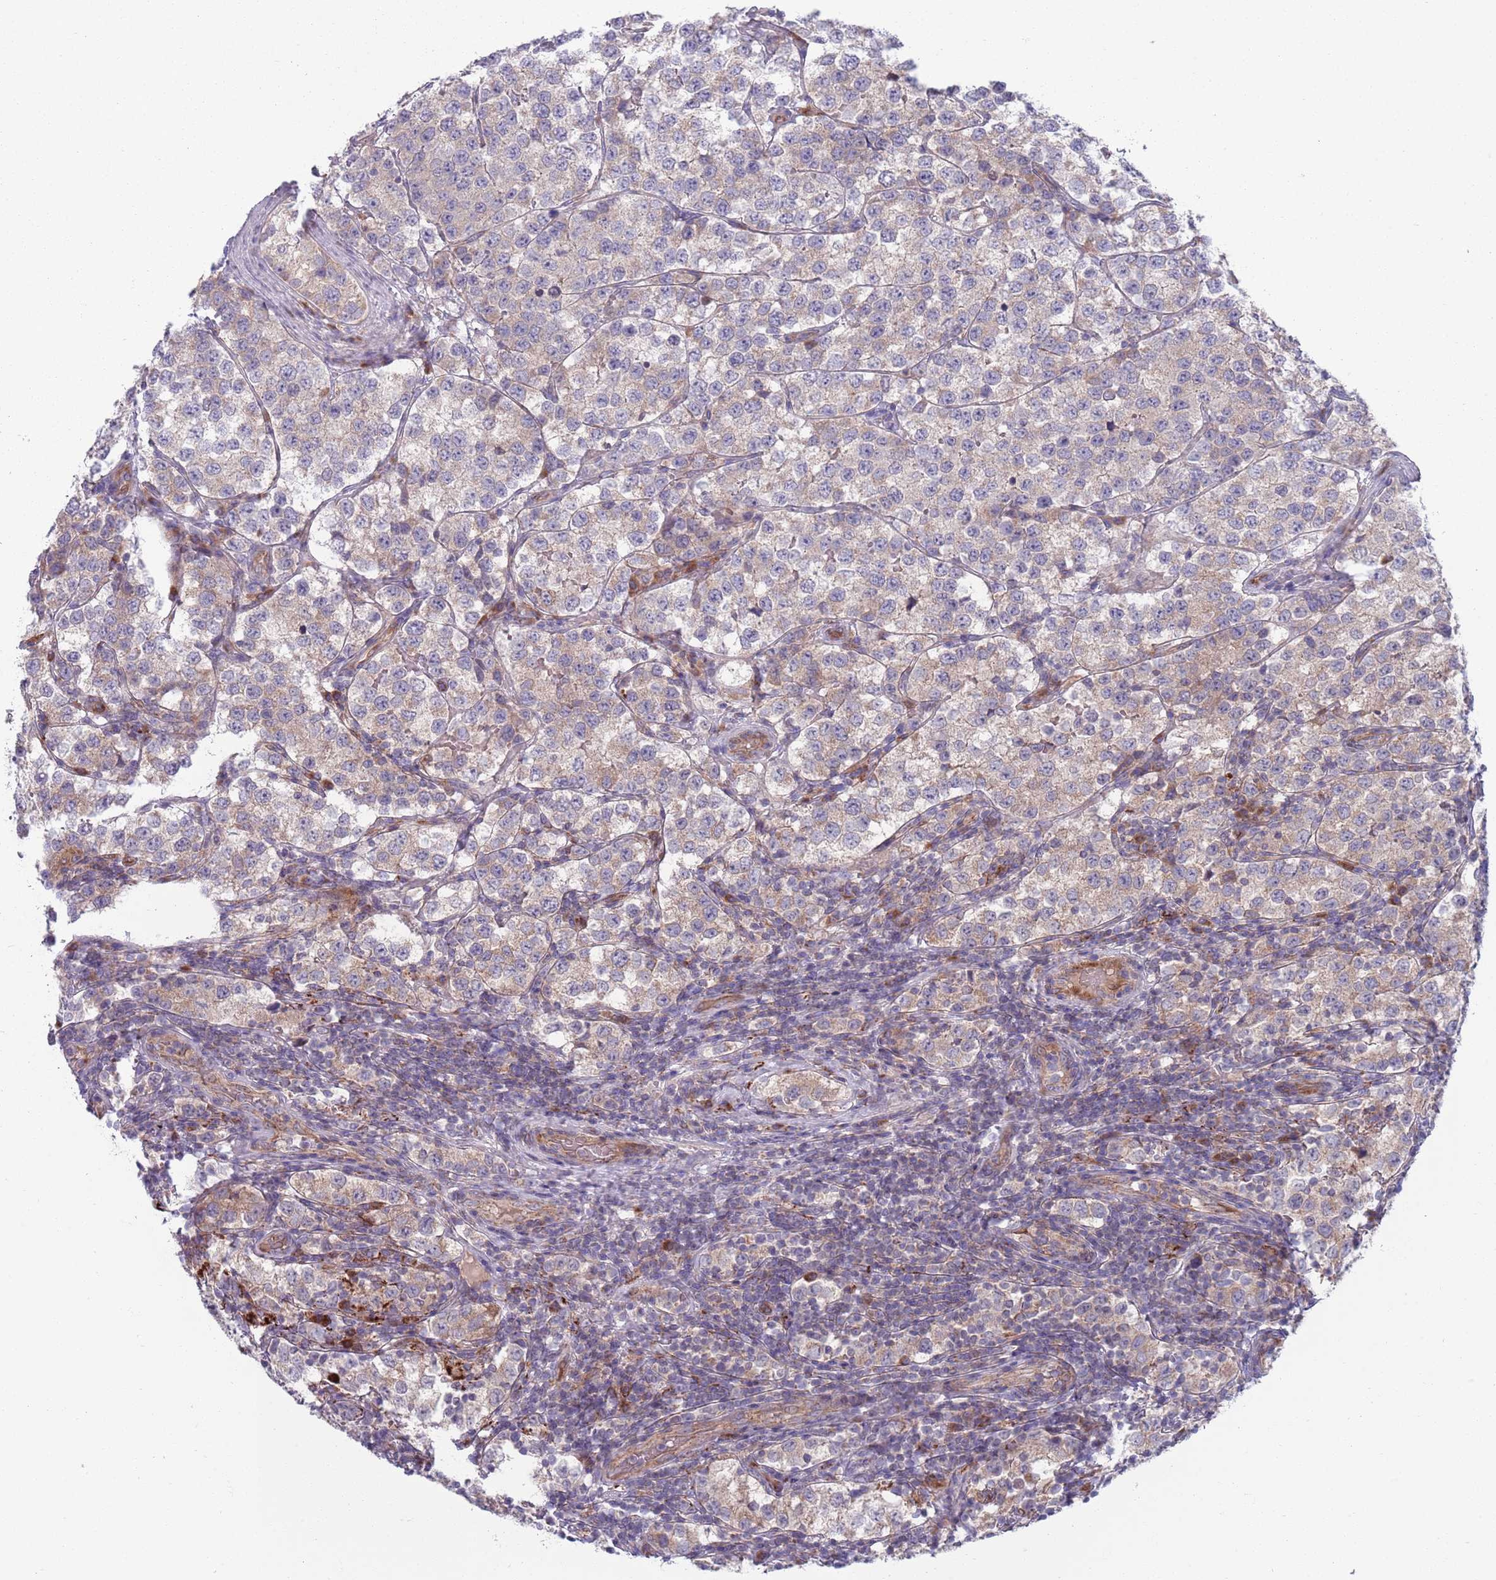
{"staining": {"intensity": "weak", "quantity": "25%-75%", "location": "cytoplasmic/membranous"}, "tissue": "testis cancer", "cell_type": "Tumor cells", "image_type": "cancer", "snomed": [{"axis": "morphology", "description": "Seminoma, NOS"}, {"axis": "topography", "description": "Testis"}], "caption": "Weak cytoplasmic/membranous positivity is identified in about 25%-75% of tumor cells in testis cancer. (brown staining indicates protein expression, while blue staining denotes nuclei).", "gene": "TYW1", "patient": {"sex": "male", "age": 34}}